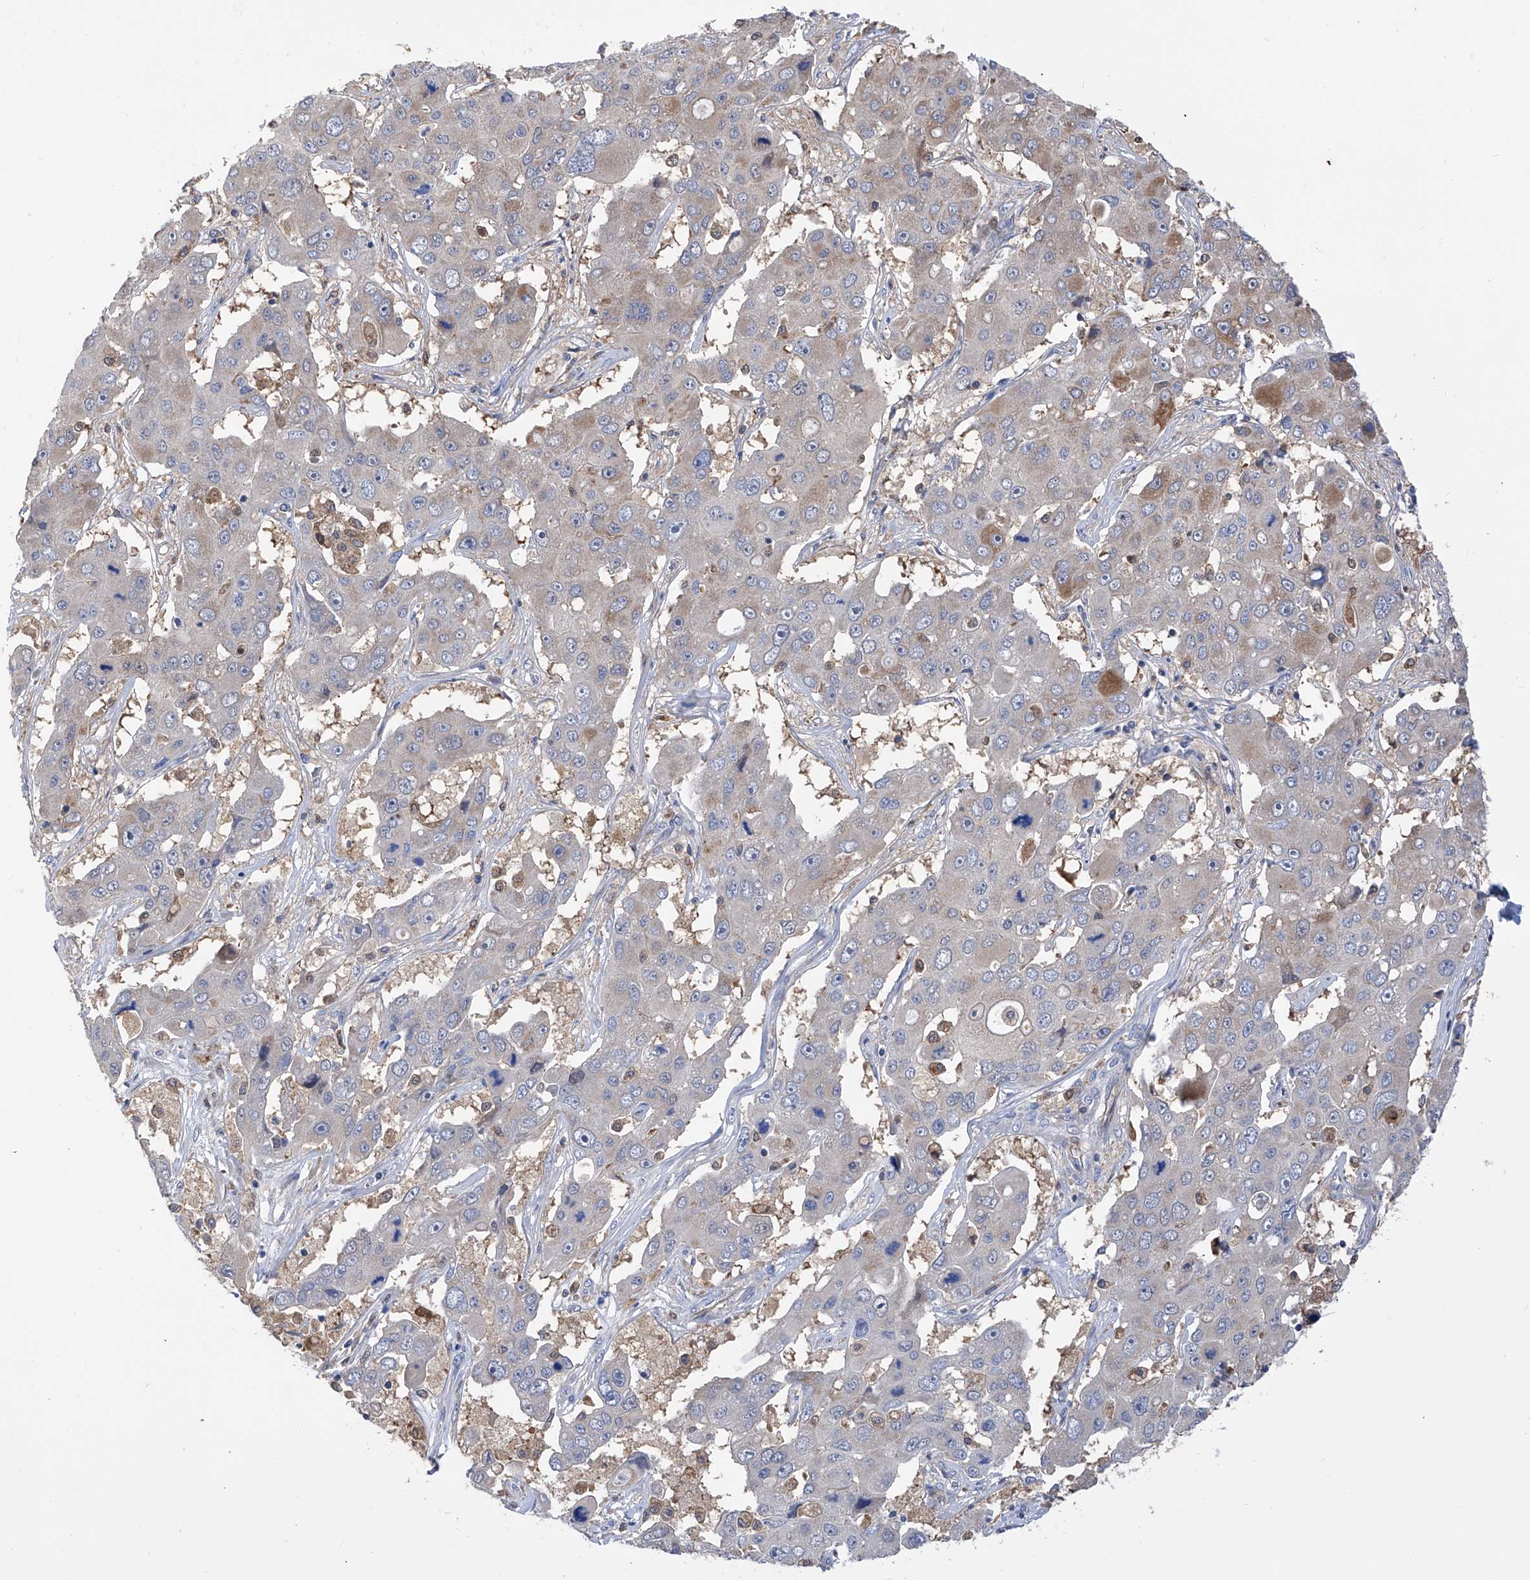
{"staining": {"intensity": "weak", "quantity": "<25%", "location": "cytoplasmic/membranous"}, "tissue": "liver cancer", "cell_type": "Tumor cells", "image_type": "cancer", "snomed": [{"axis": "morphology", "description": "Cholangiocarcinoma"}, {"axis": "topography", "description": "Liver"}], "caption": "Immunohistochemistry (IHC) photomicrograph of neoplastic tissue: liver cholangiocarcinoma stained with DAB shows no significant protein staining in tumor cells.", "gene": "SPATA20", "patient": {"sex": "male", "age": 67}}